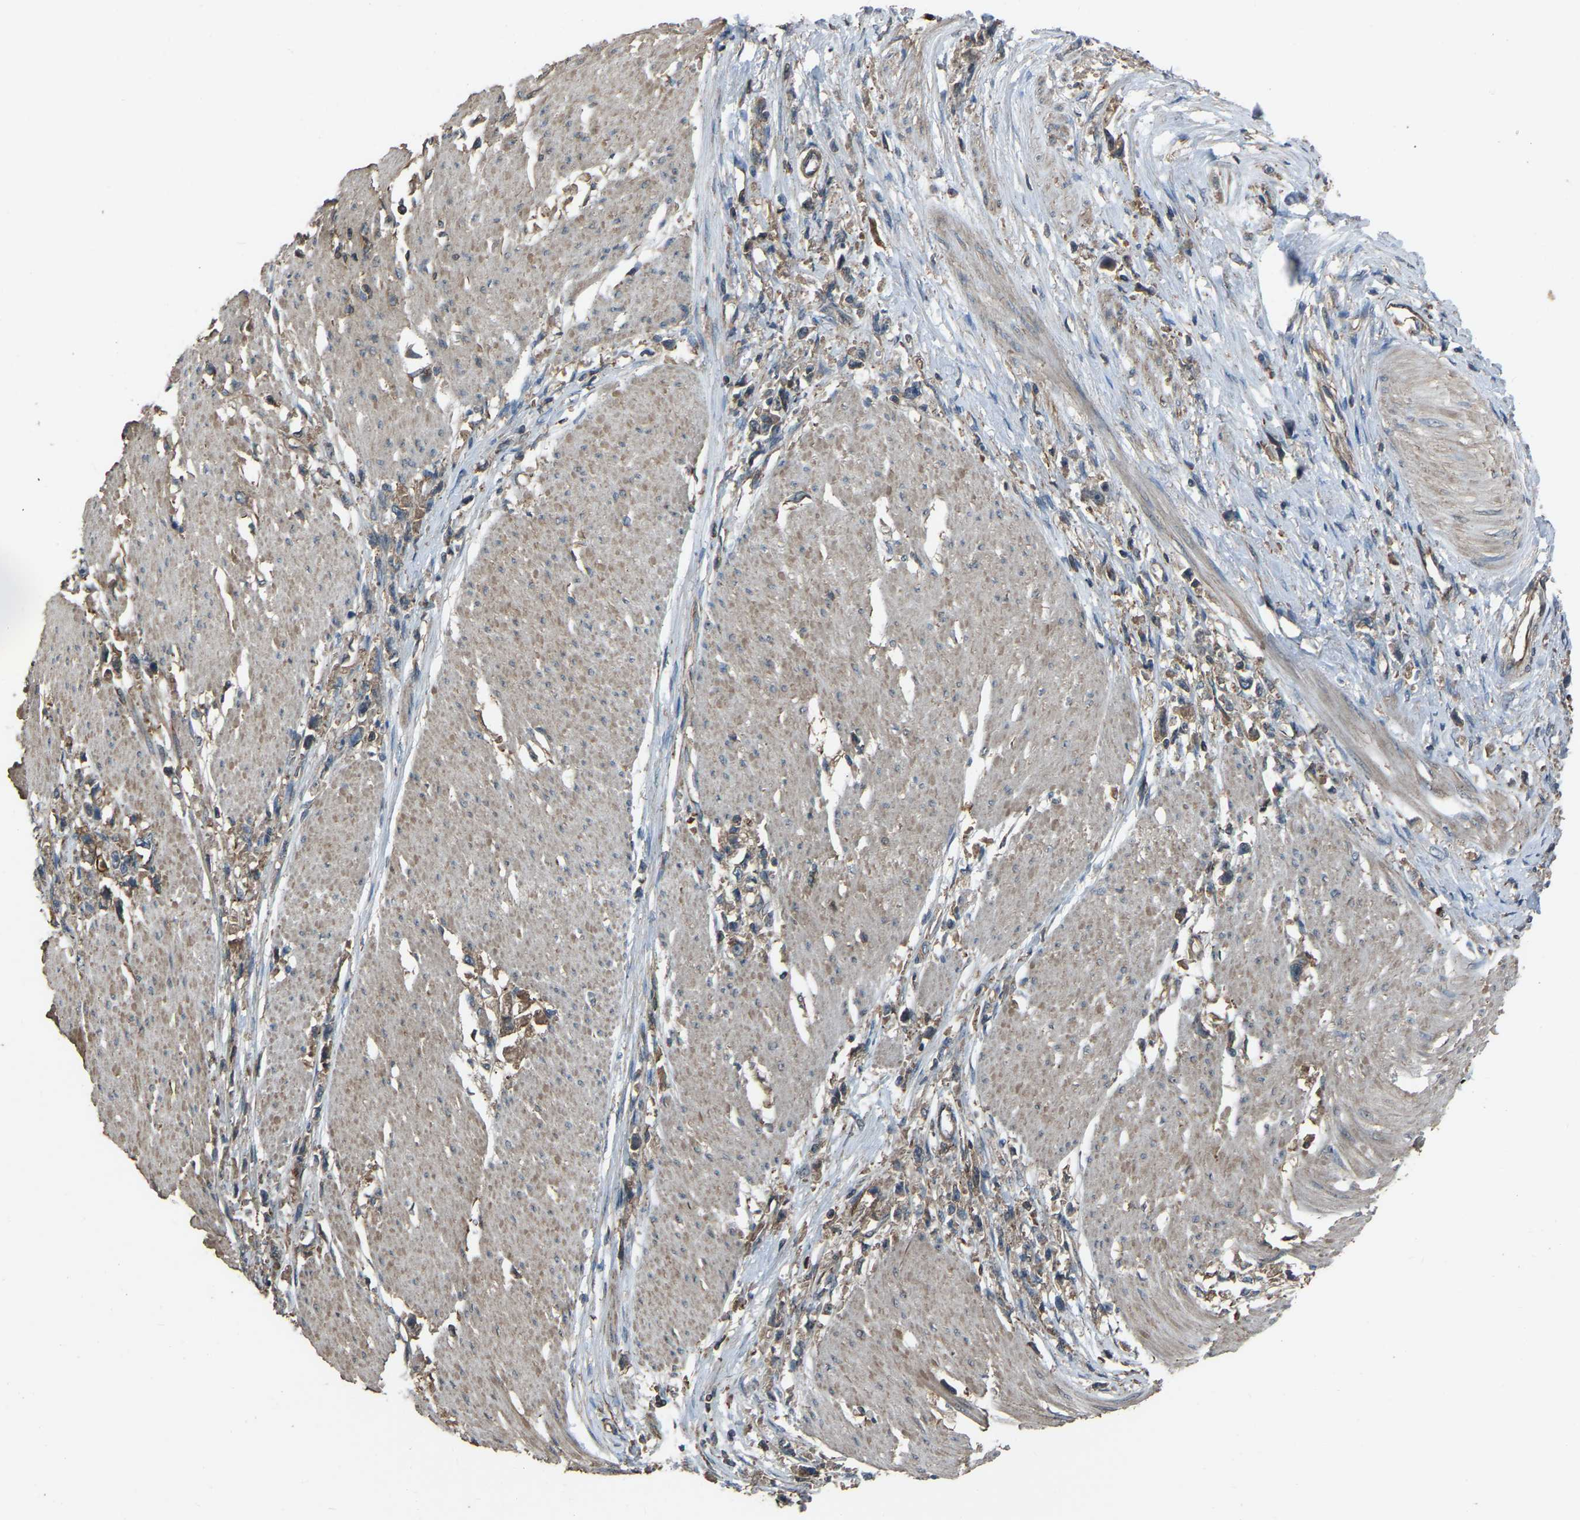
{"staining": {"intensity": "weak", "quantity": ">75%", "location": "cytoplasmic/membranous"}, "tissue": "stomach cancer", "cell_type": "Tumor cells", "image_type": "cancer", "snomed": [{"axis": "morphology", "description": "Adenocarcinoma, NOS"}, {"axis": "topography", "description": "Stomach"}], "caption": "Immunohistochemical staining of human stomach adenocarcinoma demonstrates weak cytoplasmic/membranous protein staining in about >75% of tumor cells.", "gene": "SLC4A2", "patient": {"sex": "female", "age": 59}}